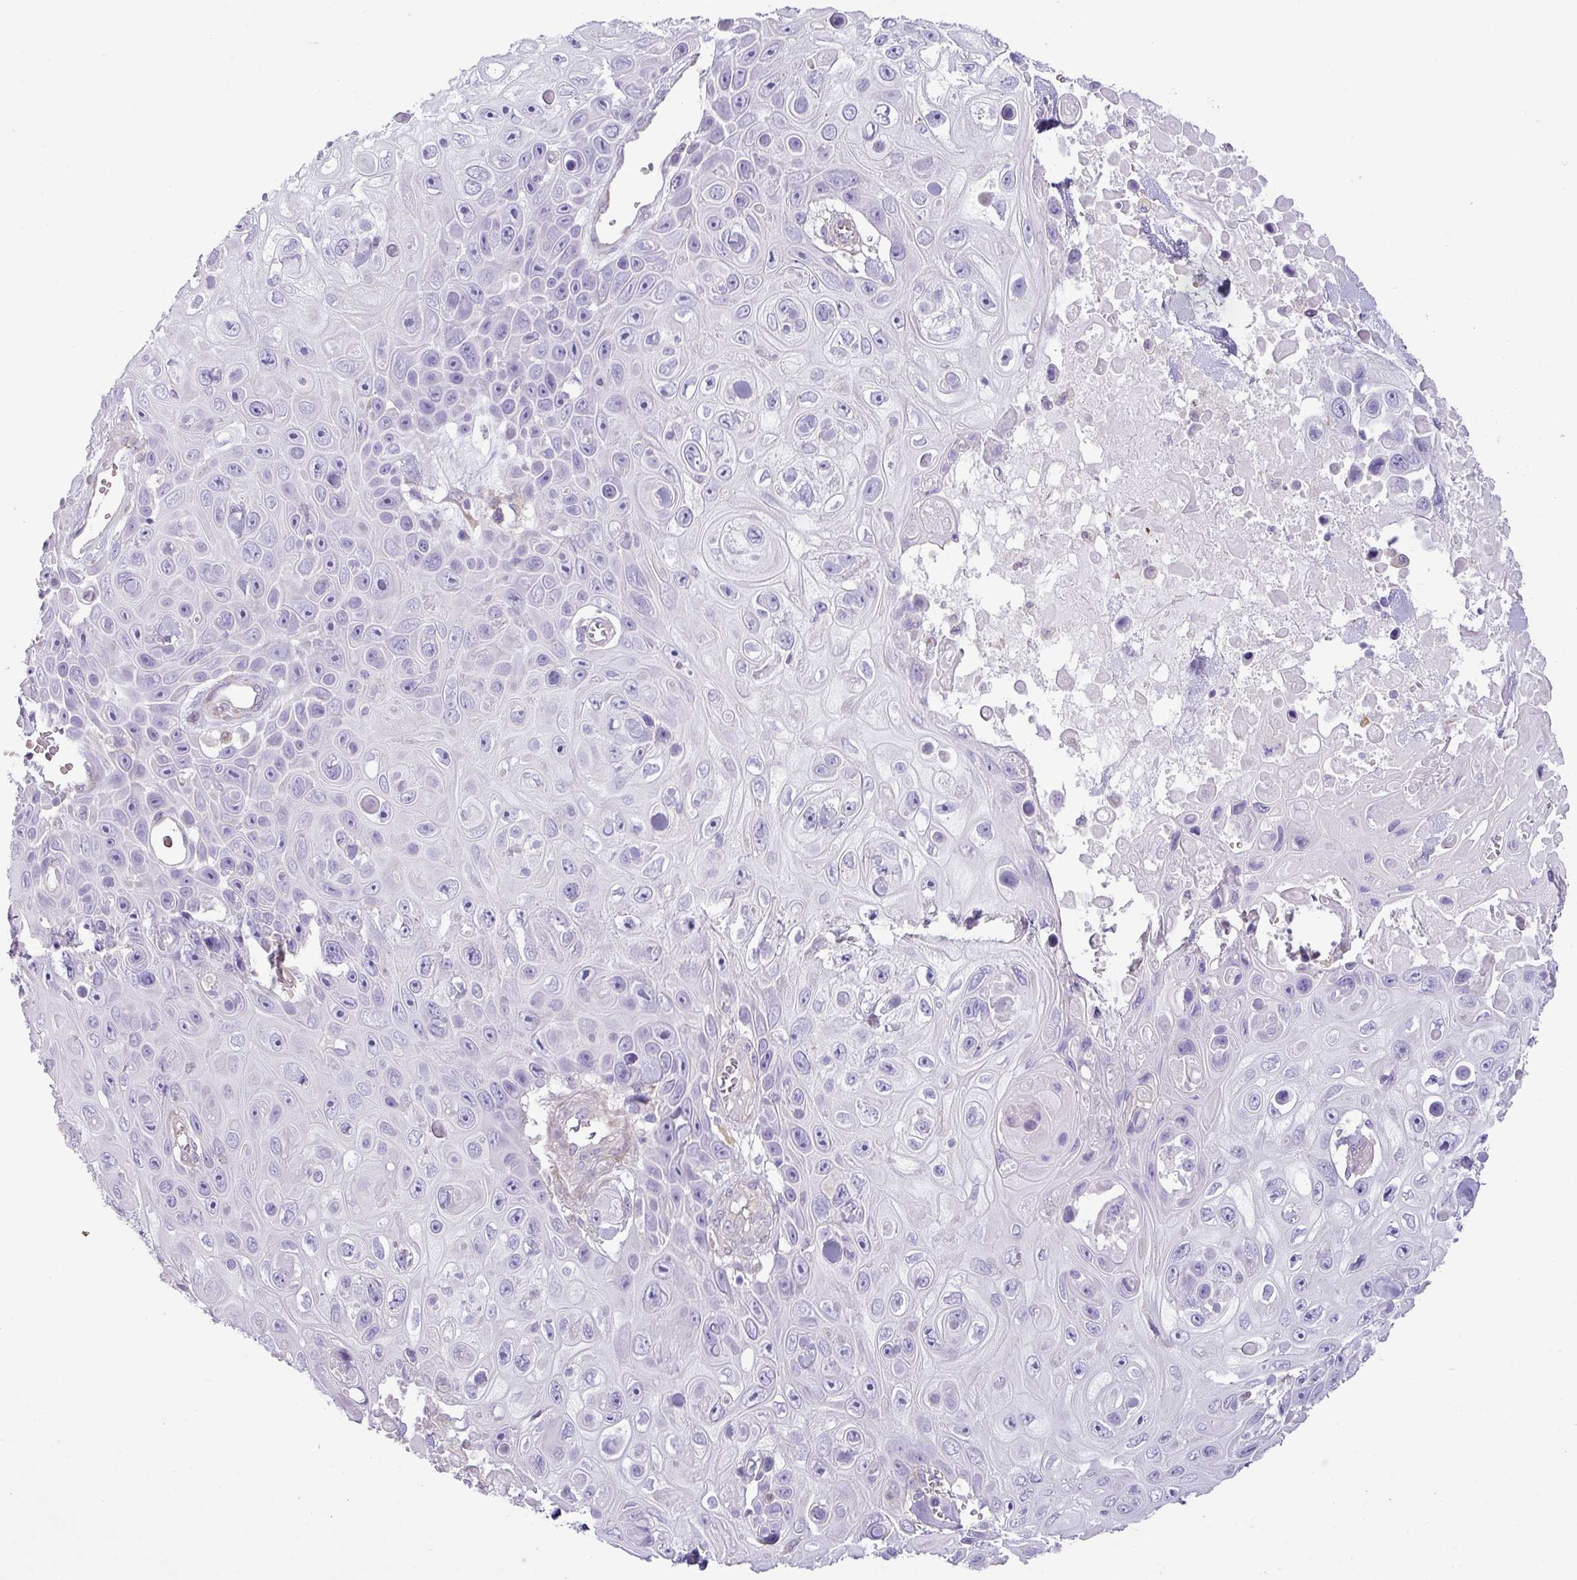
{"staining": {"intensity": "negative", "quantity": "none", "location": "none"}, "tissue": "skin cancer", "cell_type": "Tumor cells", "image_type": "cancer", "snomed": [{"axis": "morphology", "description": "Squamous cell carcinoma, NOS"}, {"axis": "topography", "description": "Skin"}], "caption": "Tumor cells show no significant protein staining in skin squamous cell carcinoma.", "gene": "KIRREL3", "patient": {"sex": "male", "age": 82}}